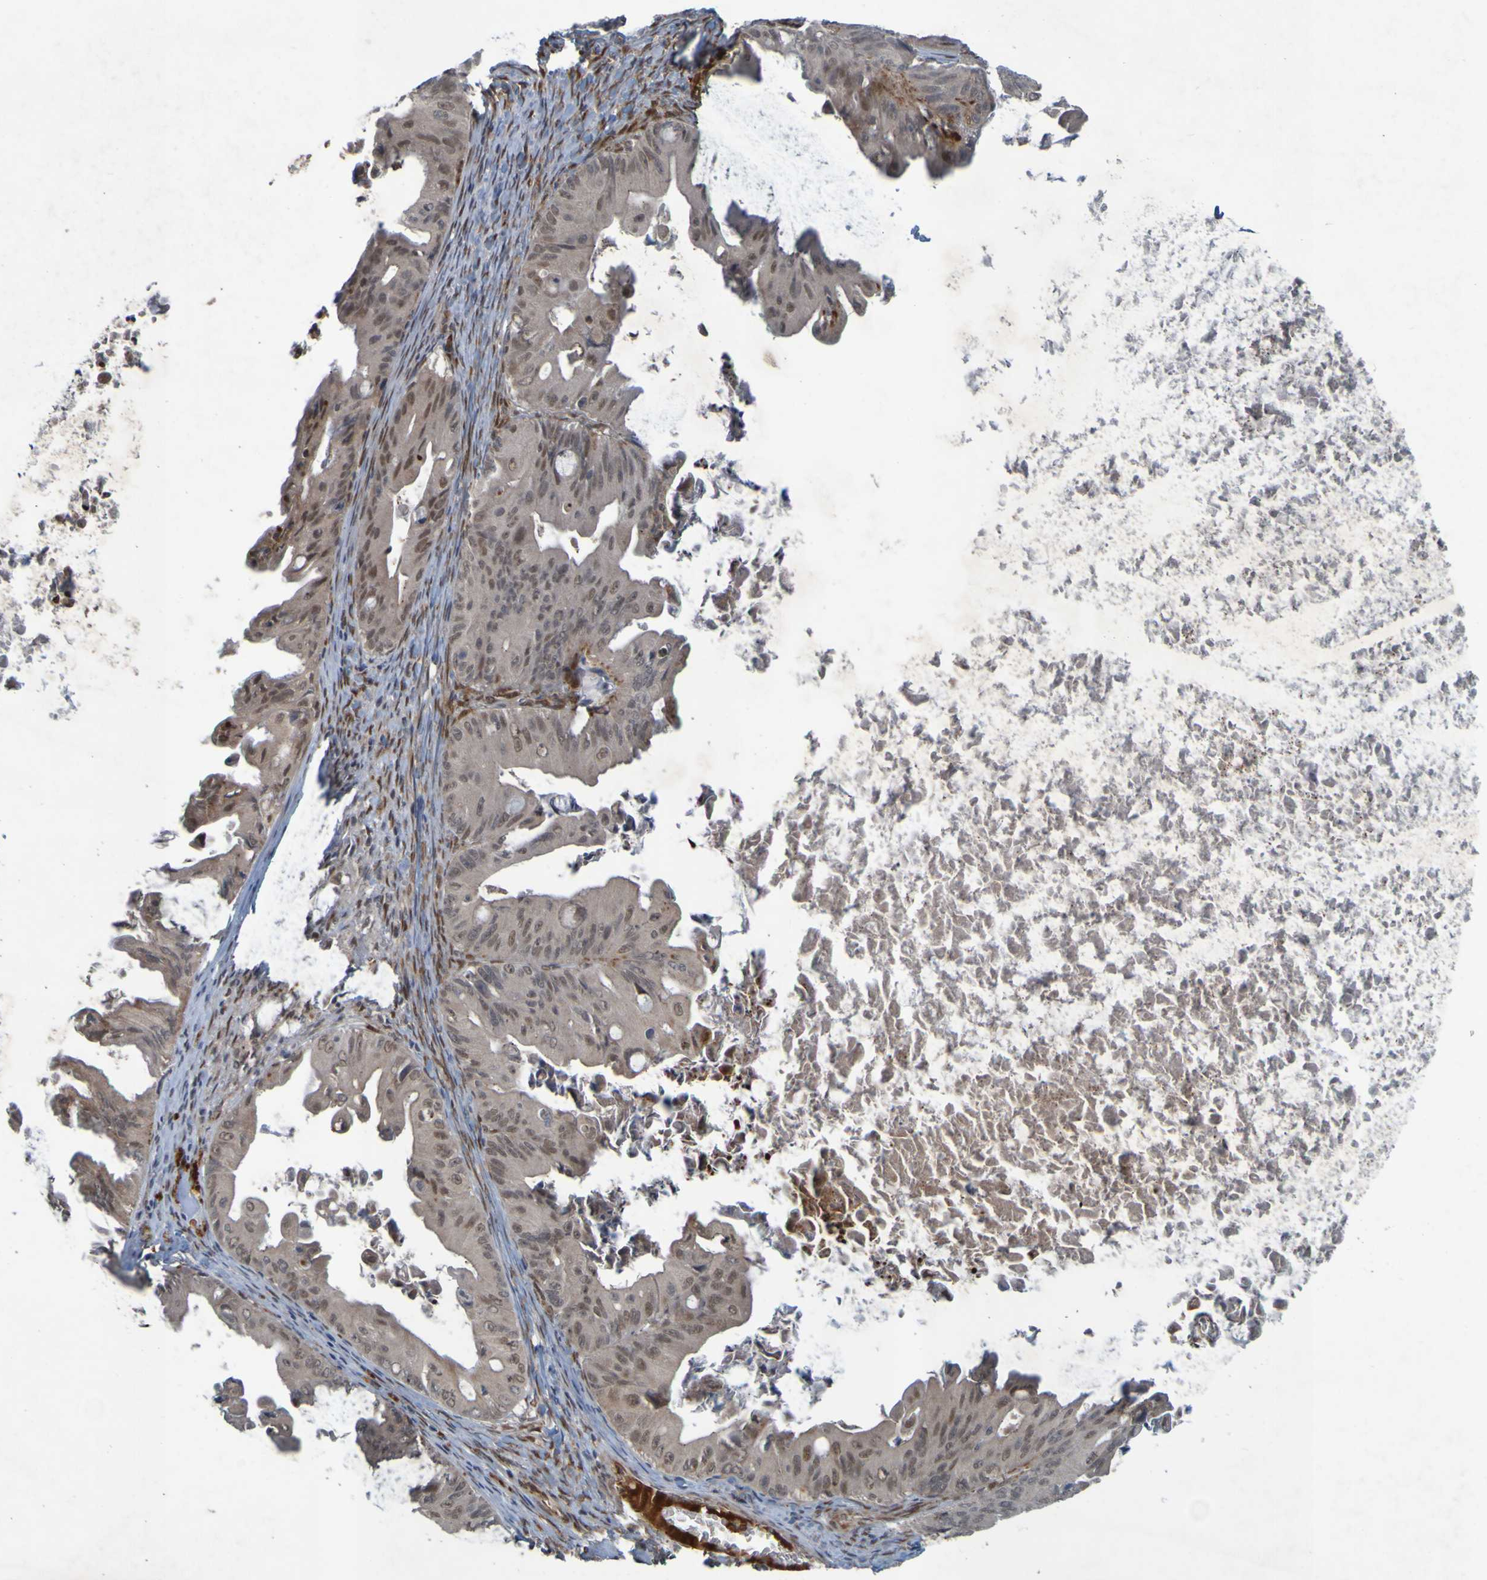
{"staining": {"intensity": "weak", "quantity": ">75%", "location": "cytoplasmic/membranous,nuclear"}, "tissue": "ovarian cancer", "cell_type": "Tumor cells", "image_type": "cancer", "snomed": [{"axis": "morphology", "description": "Cystadenocarcinoma, mucinous, NOS"}, {"axis": "topography", "description": "Ovary"}], "caption": "Weak cytoplasmic/membranous and nuclear staining is seen in about >75% of tumor cells in ovarian cancer.", "gene": "MCPH1", "patient": {"sex": "female", "age": 37}}